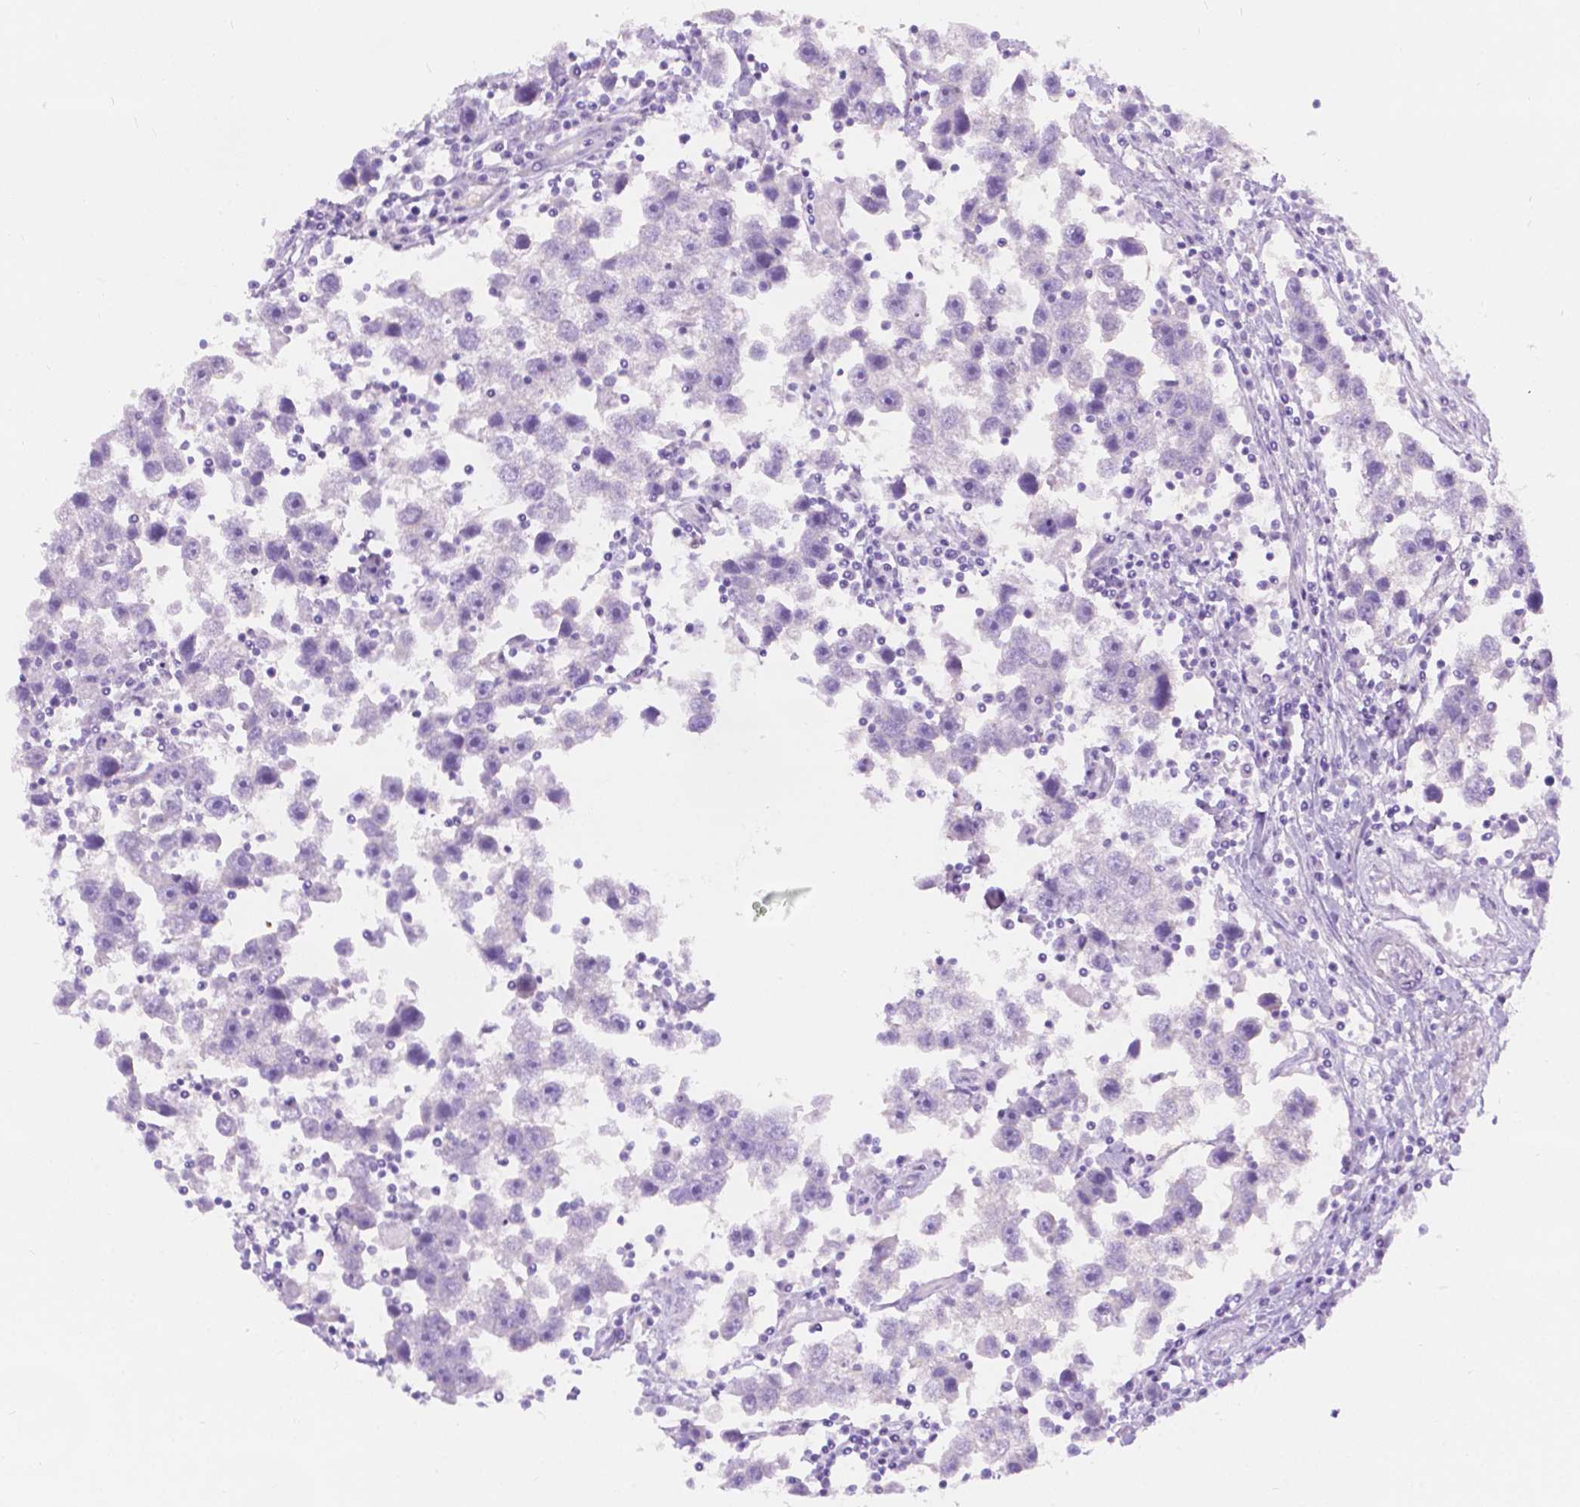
{"staining": {"intensity": "negative", "quantity": "none", "location": "none"}, "tissue": "testis cancer", "cell_type": "Tumor cells", "image_type": "cancer", "snomed": [{"axis": "morphology", "description": "Seminoma, NOS"}, {"axis": "topography", "description": "Testis"}], "caption": "This is an IHC histopathology image of human testis seminoma. There is no staining in tumor cells.", "gene": "GNAO1", "patient": {"sex": "male", "age": 30}}